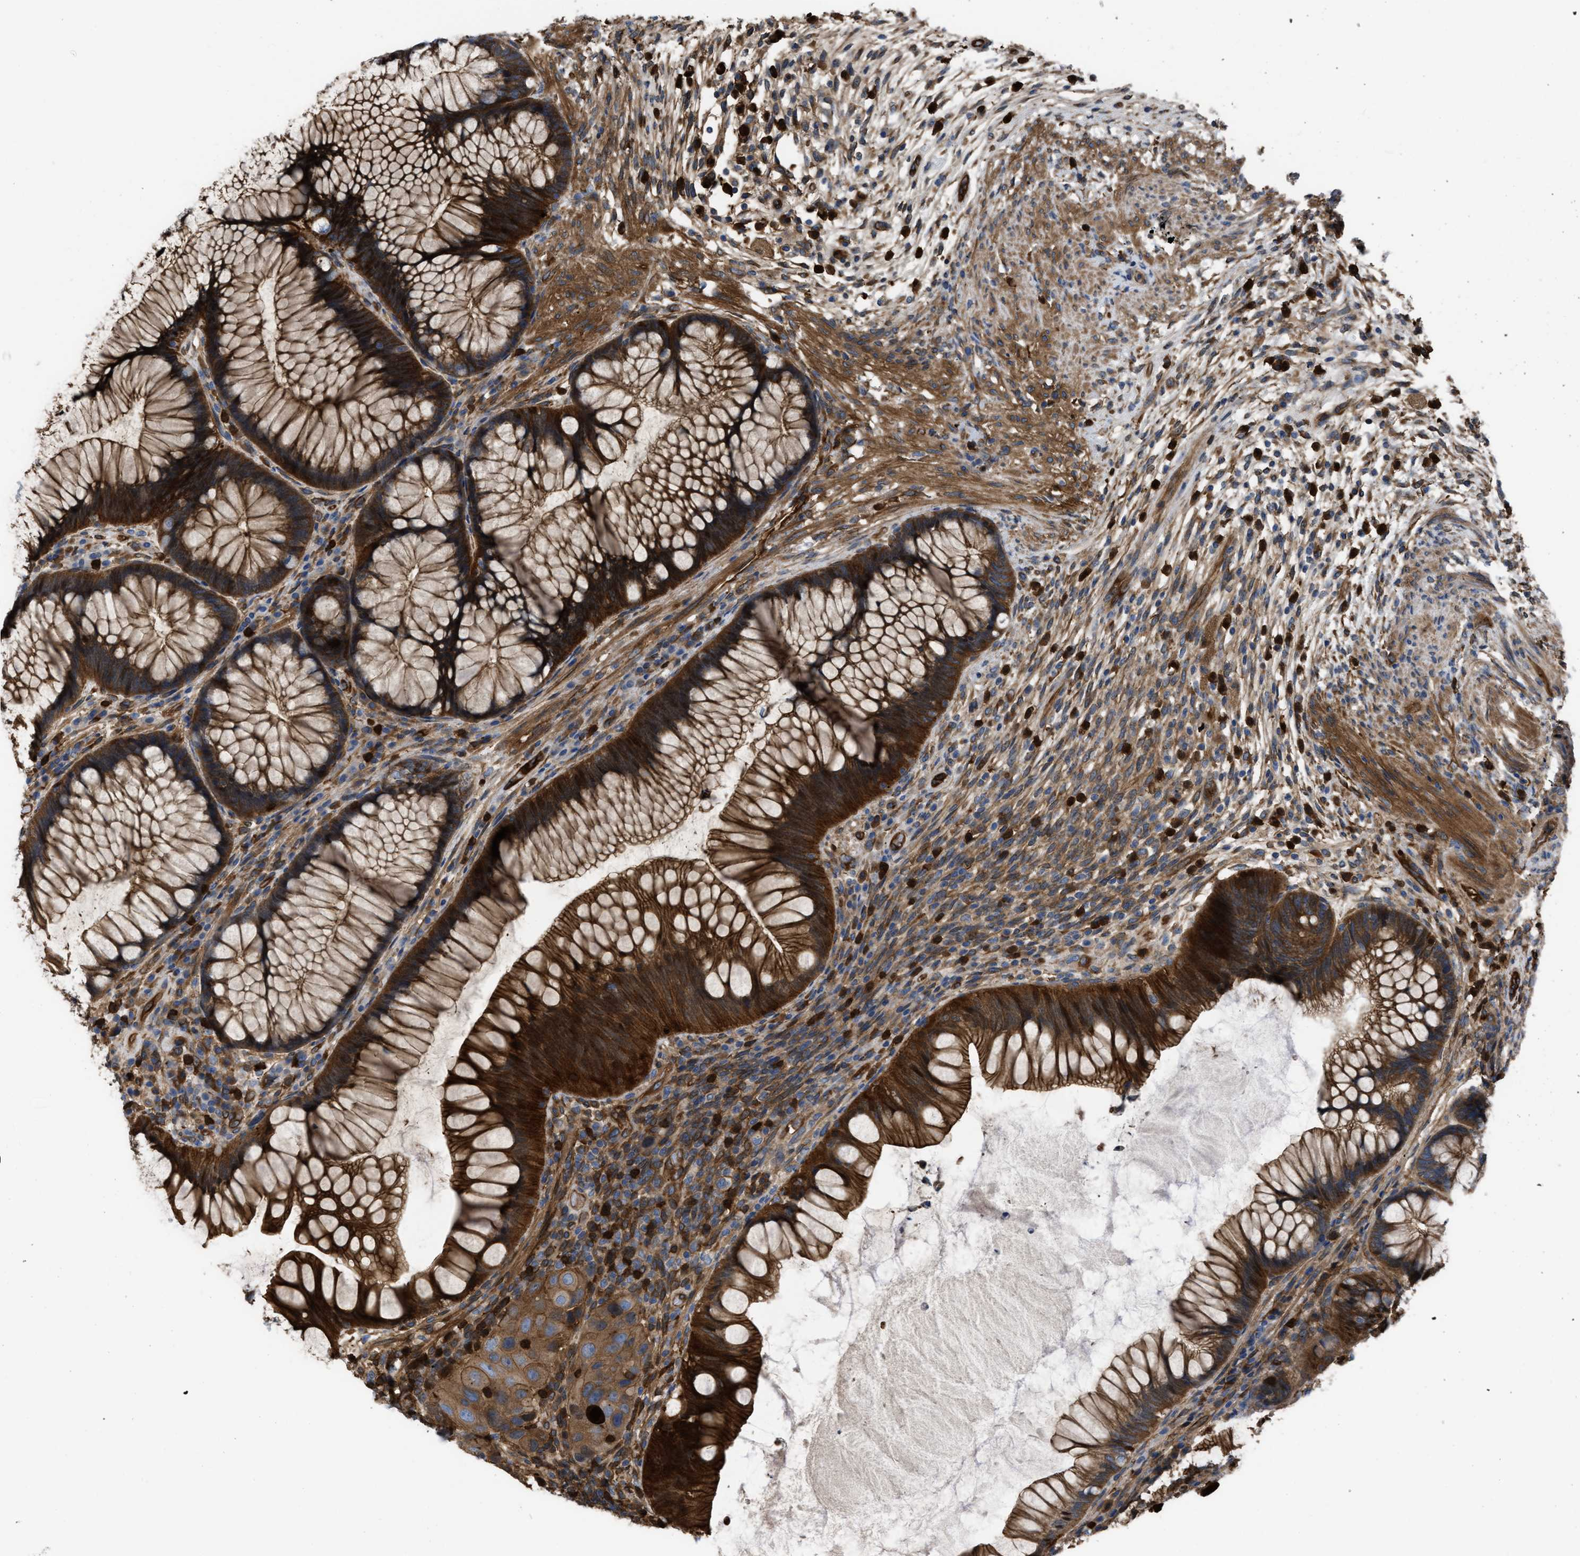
{"staining": {"intensity": "strong", "quantity": ">75%", "location": "cytoplasmic/membranous"}, "tissue": "rectum", "cell_type": "Glandular cells", "image_type": "normal", "snomed": [{"axis": "morphology", "description": "Normal tissue, NOS"}, {"axis": "topography", "description": "Rectum"}], "caption": "The histopathology image exhibits immunohistochemical staining of benign rectum. There is strong cytoplasmic/membranous staining is identified in about >75% of glandular cells.", "gene": "TRIOBP", "patient": {"sex": "male", "age": 51}}